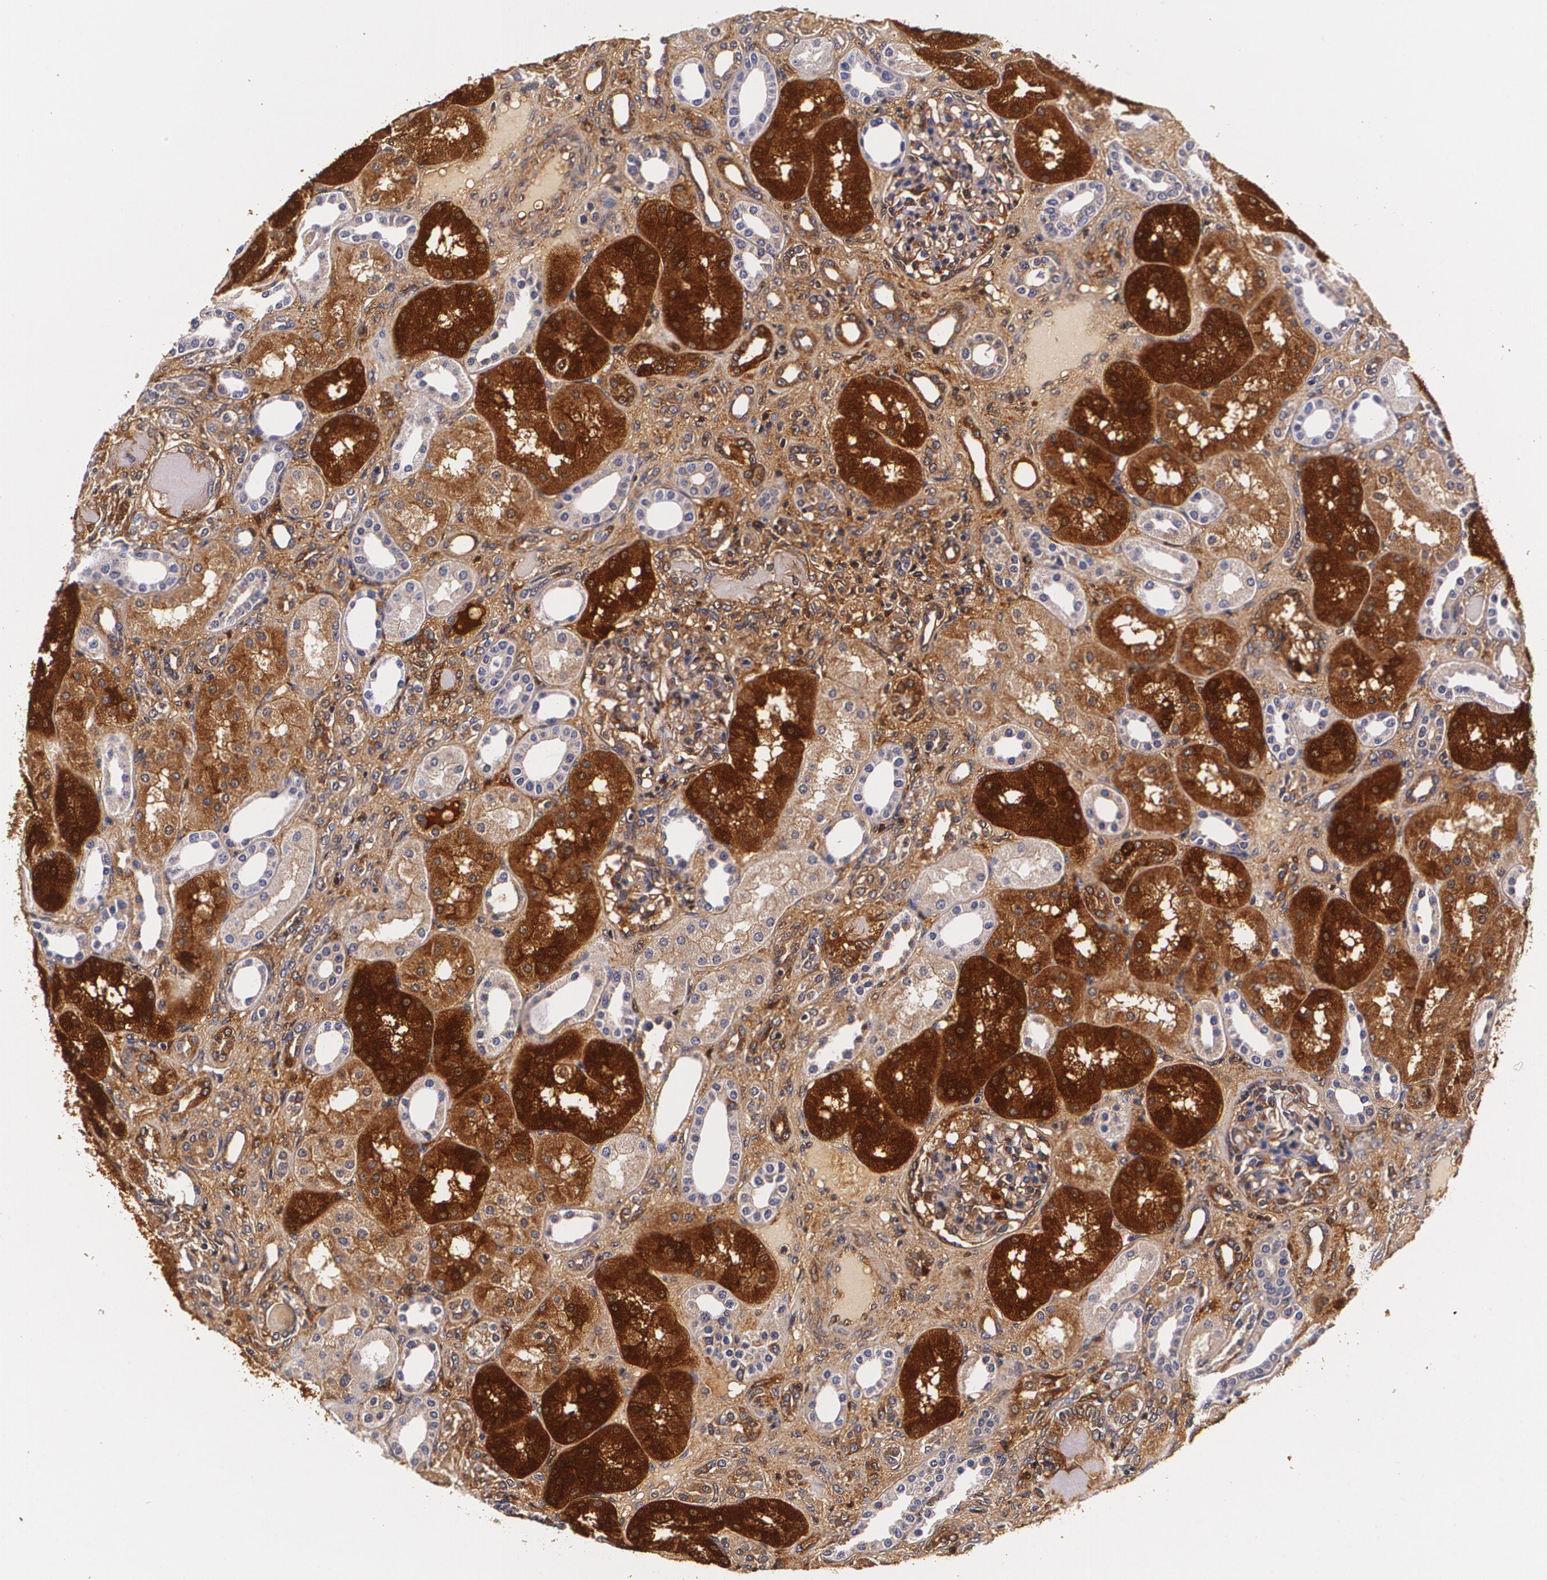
{"staining": {"intensity": "negative", "quantity": "none", "location": "none"}, "tissue": "kidney", "cell_type": "Cells in glomeruli", "image_type": "normal", "snomed": [{"axis": "morphology", "description": "Normal tissue, NOS"}, {"axis": "topography", "description": "Kidney"}], "caption": "DAB immunohistochemical staining of unremarkable kidney exhibits no significant positivity in cells in glomeruli. (Stains: DAB IHC with hematoxylin counter stain, Microscopy: brightfield microscopy at high magnification).", "gene": "TTR", "patient": {"sex": "male", "age": 7}}